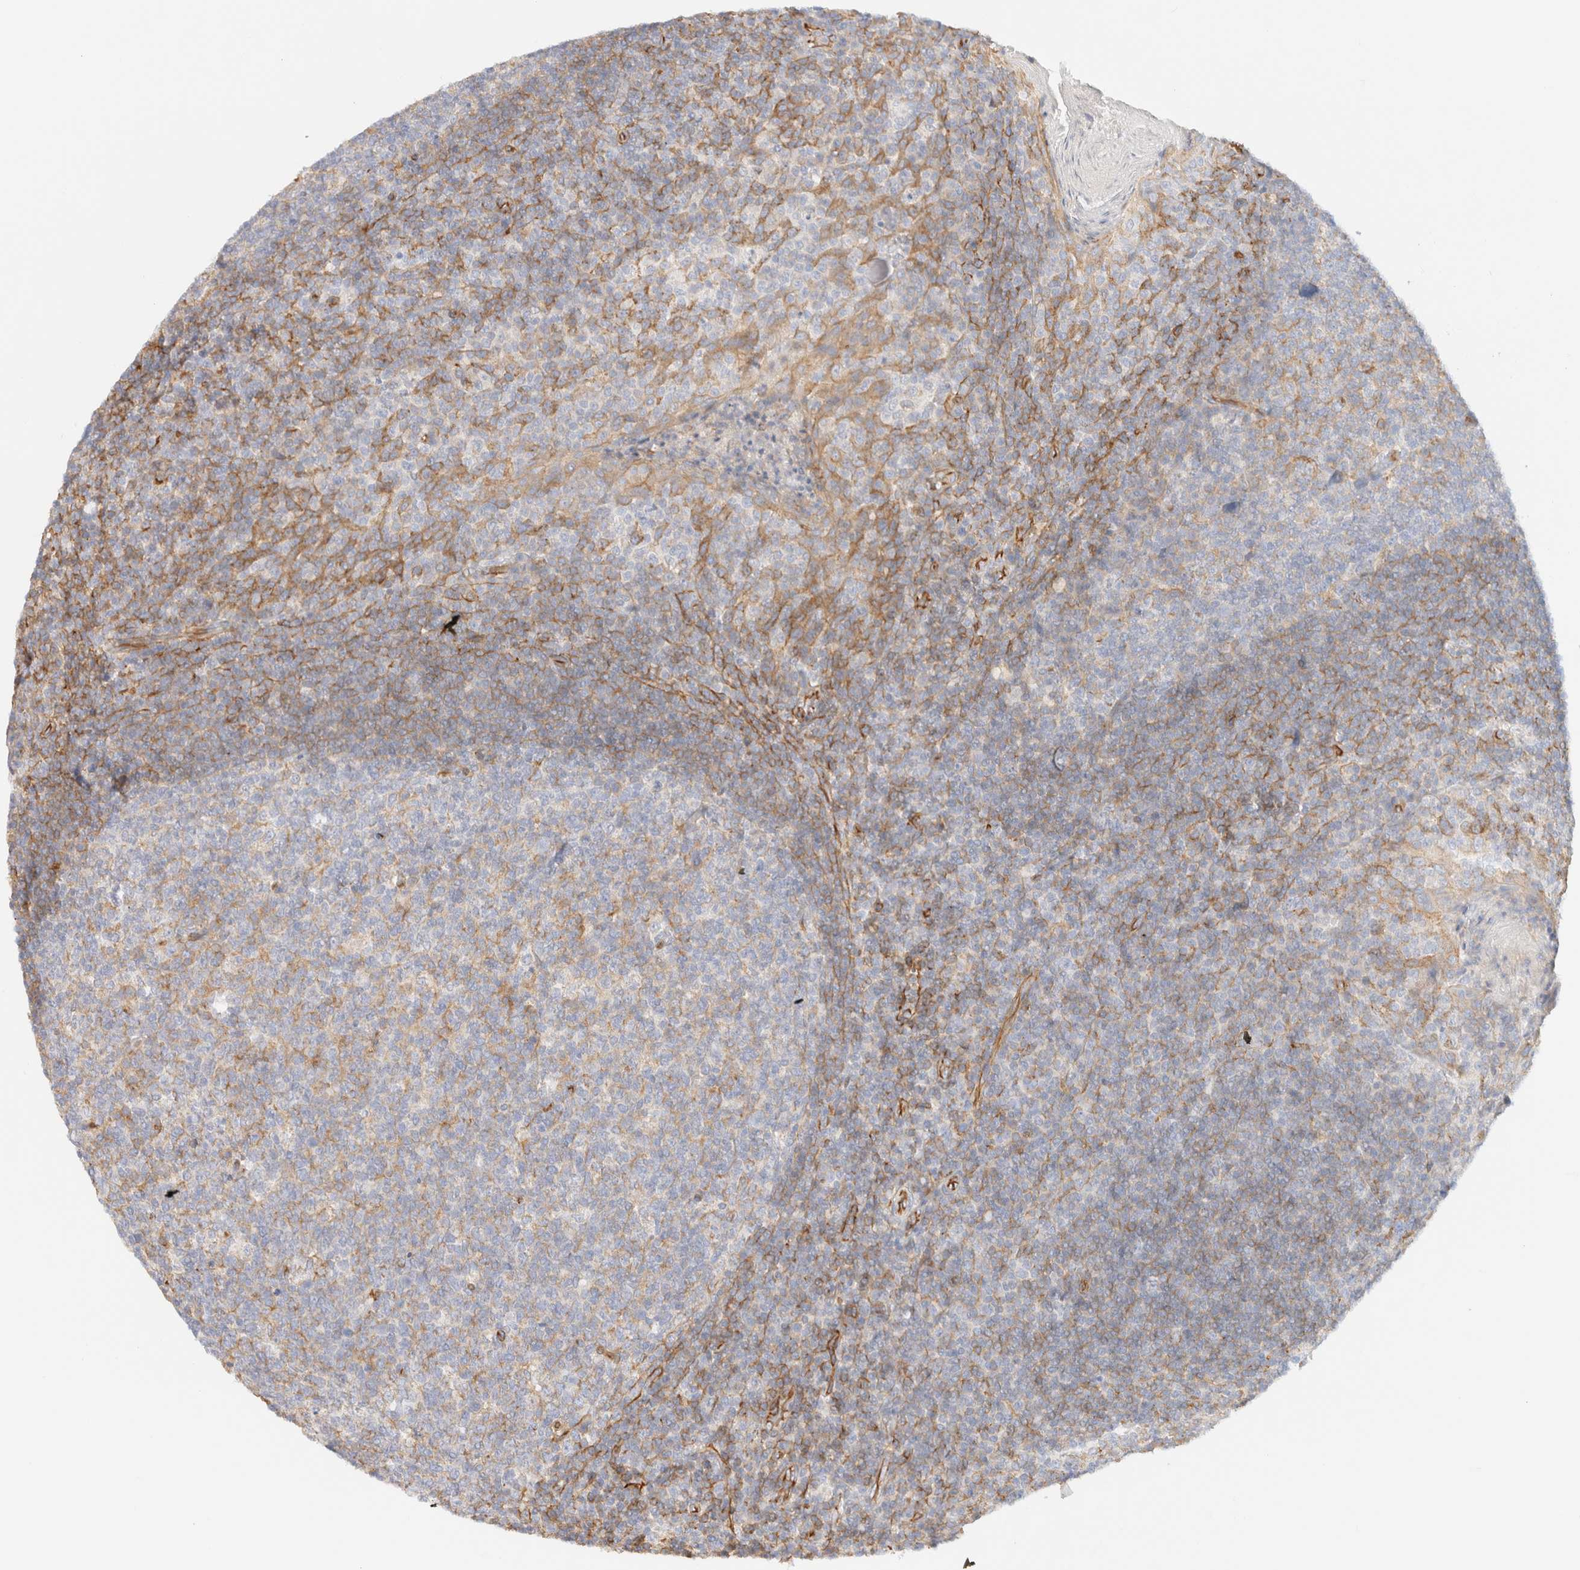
{"staining": {"intensity": "weak", "quantity": "25%-75%", "location": "cytoplasmic/membranous"}, "tissue": "tonsil", "cell_type": "Germinal center cells", "image_type": "normal", "snomed": [{"axis": "morphology", "description": "Normal tissue, NOS"}, {"axis": "topography", "description": "Tonsil"}], "caption": "Protein analysis of normal tonsil shows weak cytoplasmic/membranous positivity in approximately 25%-75% of germinal center cells.", "gene": "CYB5R4", "patient": {"sex": "male", "age": 17}}